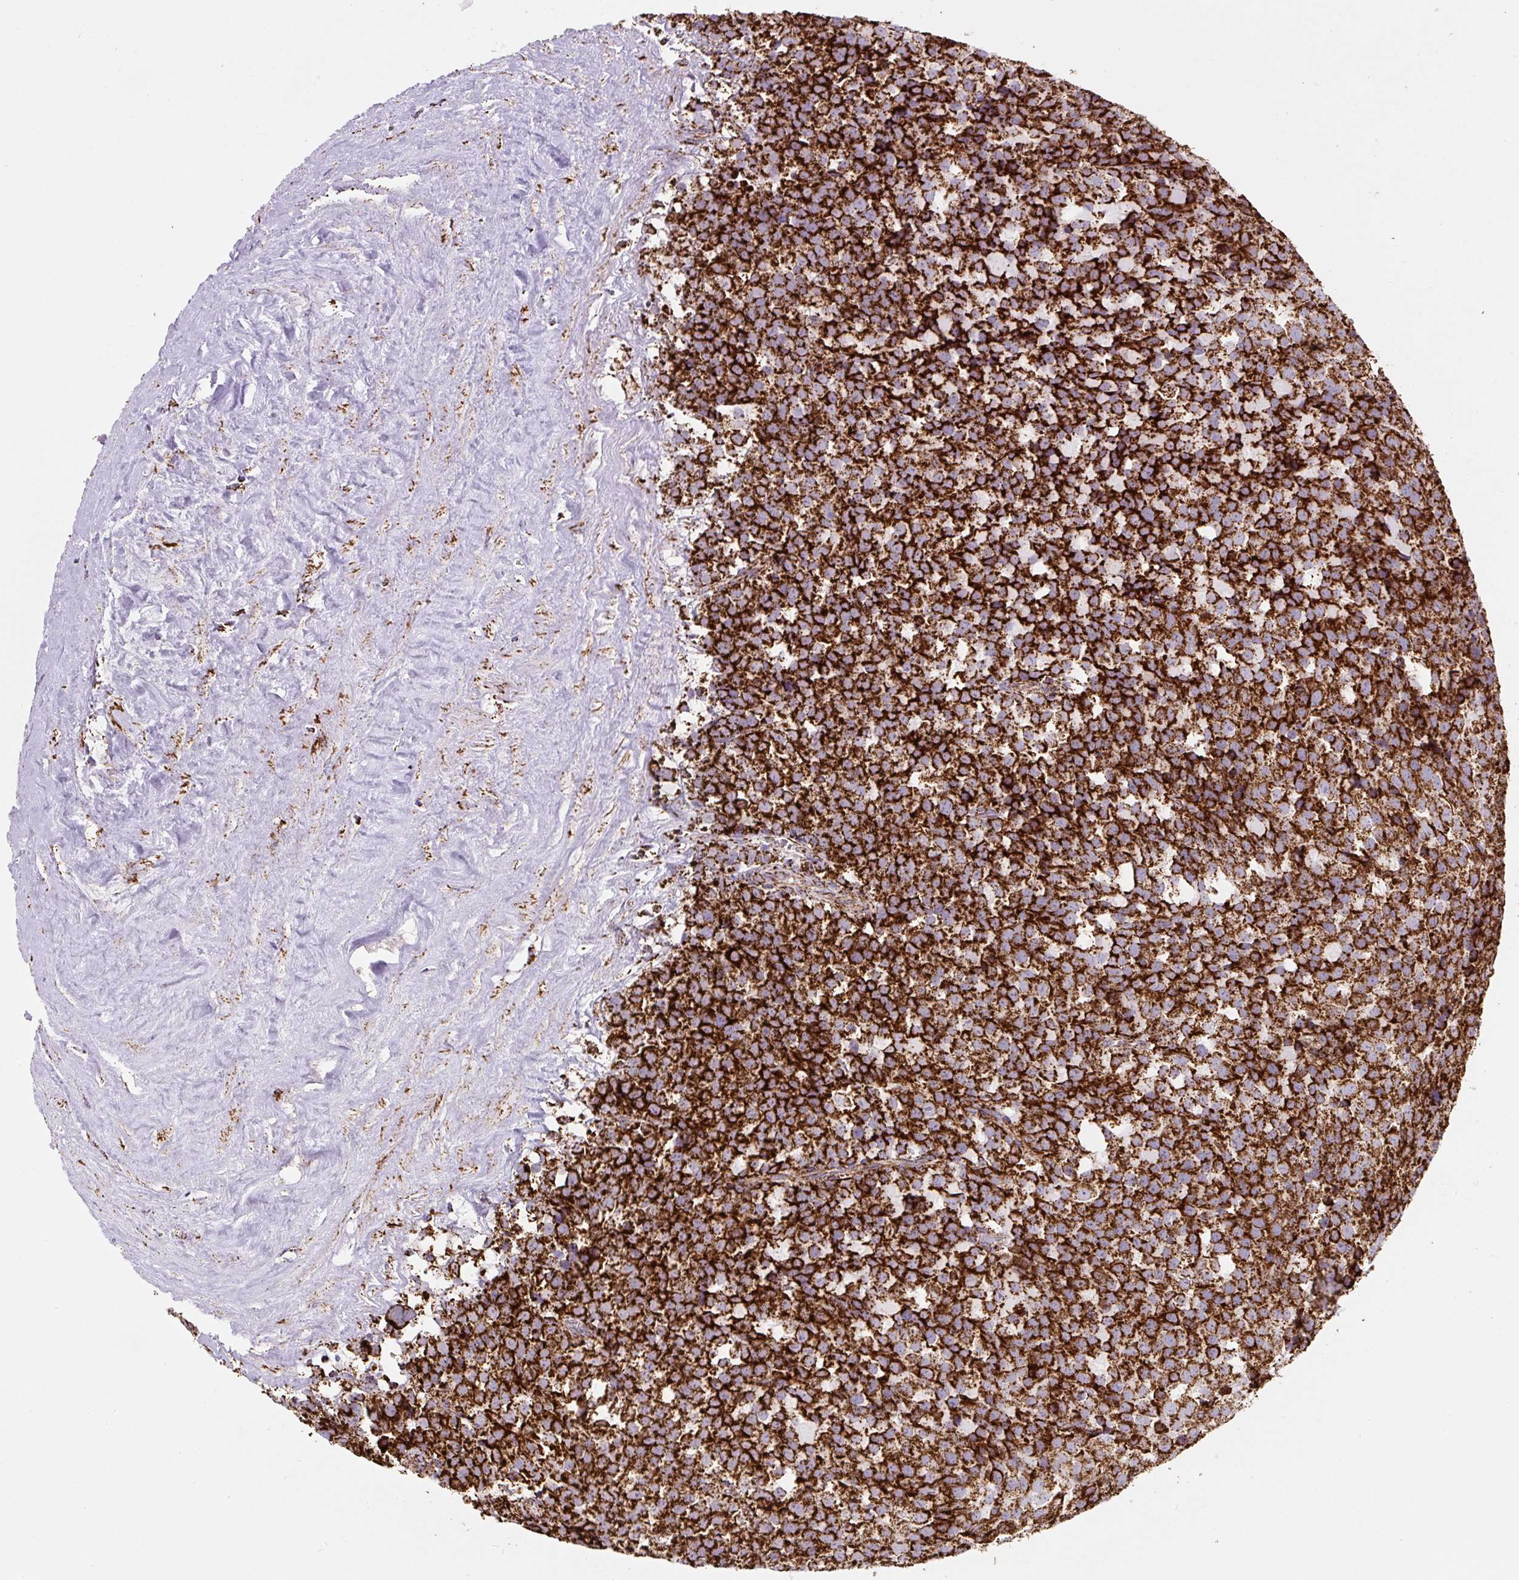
{"staining": {"intensity": "strong", "quantity": ">75%", "location": "cytoplasmic/membranous"}, "tissue": "testis cancer", "cell_type": "Tumor cells", "image_type": "cancer", "snomed": [{"axis": "morphology", "description": "Seminoma, NOS"}, {"axis": "topography", "description": "Testis"}], "caption": "A brown stain shows strong cytoplasmic/membranous positivity of a protein in human seminoma (testis) tumor cells. (IHC, brightfield microscopy, high magnification).", "gene": "ATP5F1A", "patient": {"sex": "male", "age": 71}}